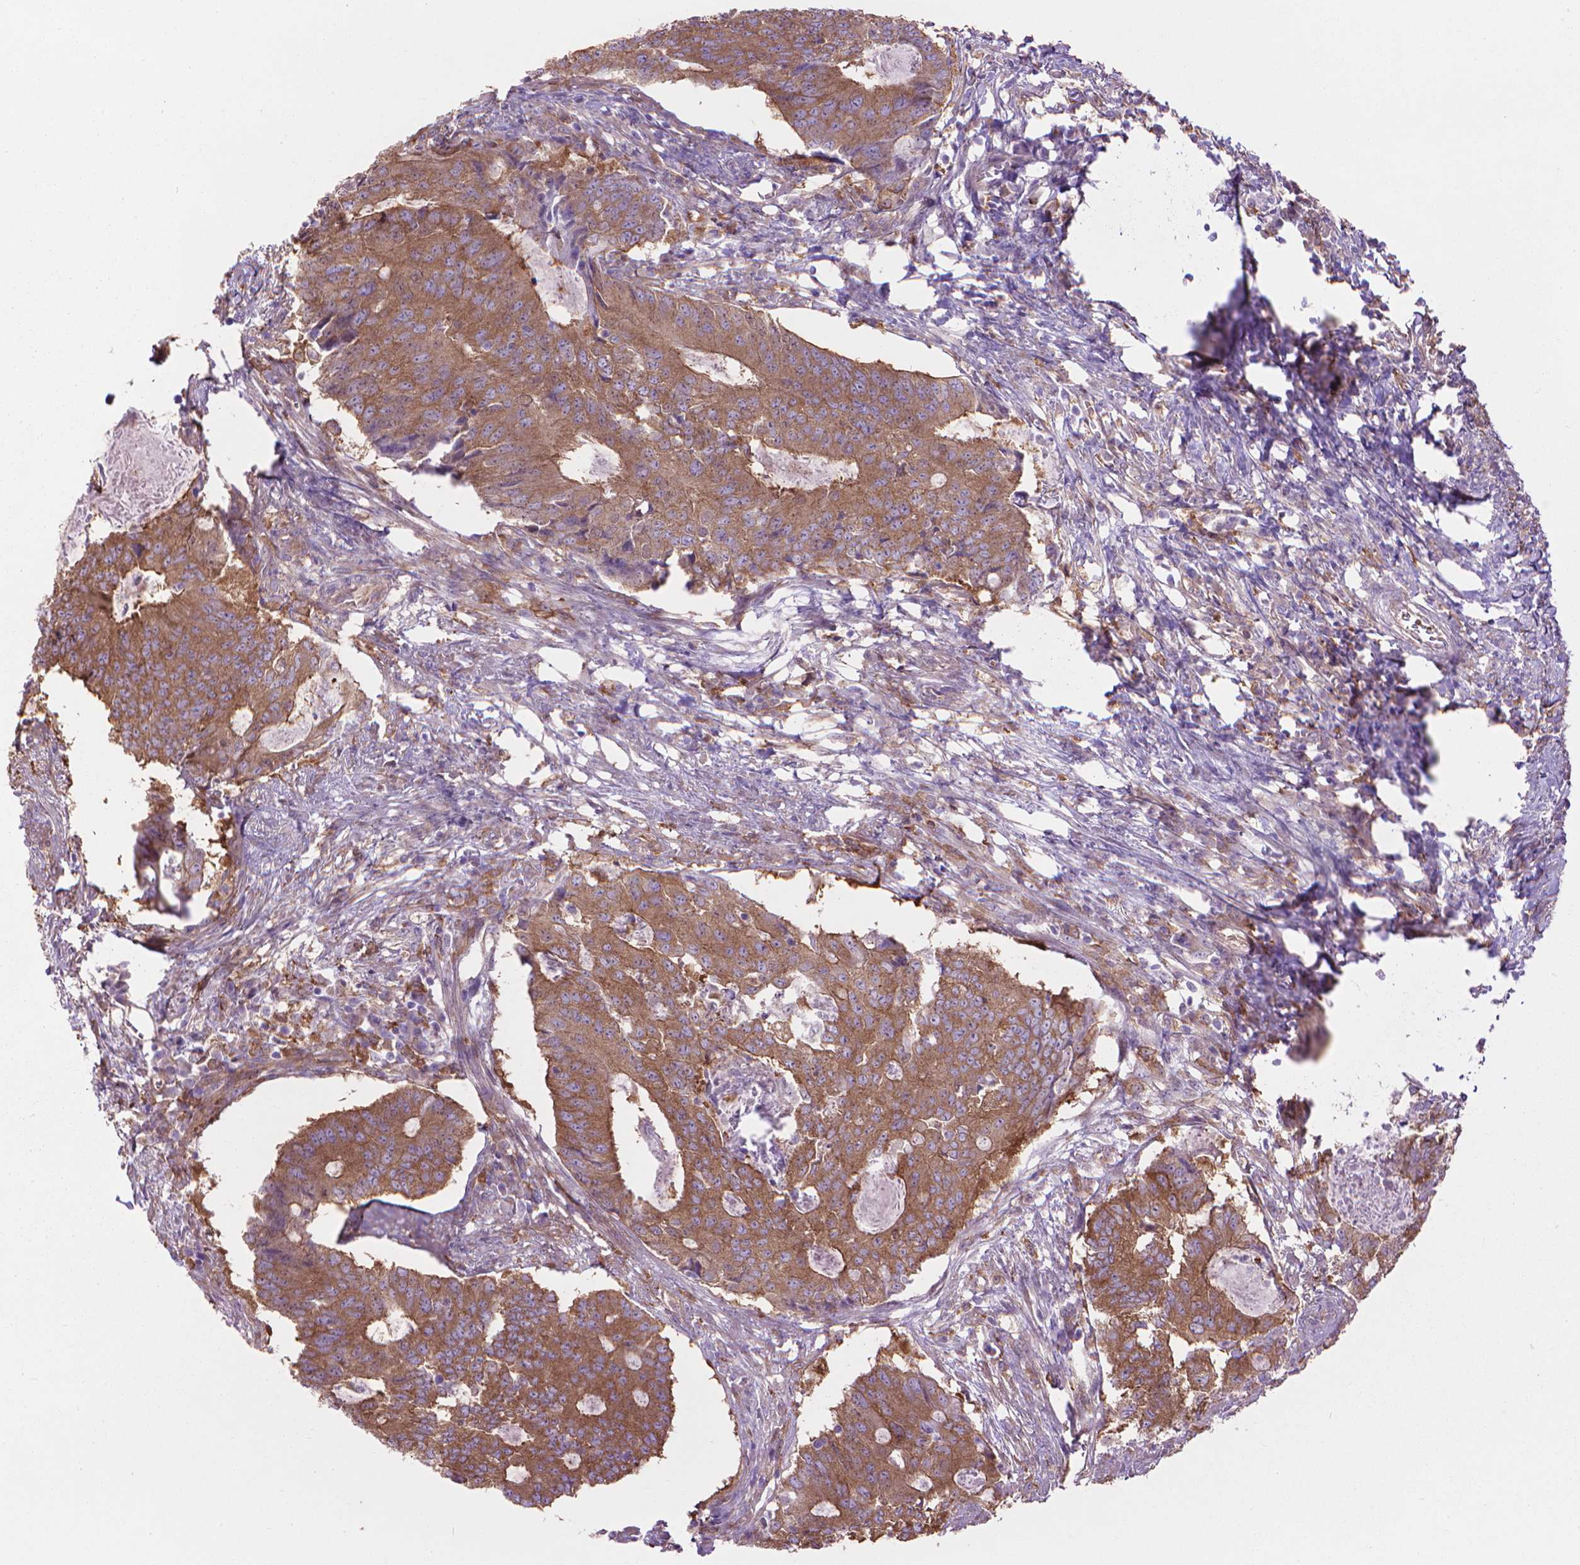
{"staining": {"intensity": "moderate", "quantity": ">75%", "location": "cytoplasmic/membranous"}, "tissue": "colorectal cancer", "cell_type": "Tumor cells", "image_type": "cancer", "snomed": [{"axis": "morphology", "description": "Adenocarcinoma, NOS"}, {"axis": "topography", "description": "Colon"}], "caption": "There is medium levels of moderate cytoplasmic/membranous expression in tumor cells of colorectal cancer, as demonstrated by immunohistochemical staining (brown color).", "gene": "CORO1B", "patient": {"sex": "male", "age": 67}}